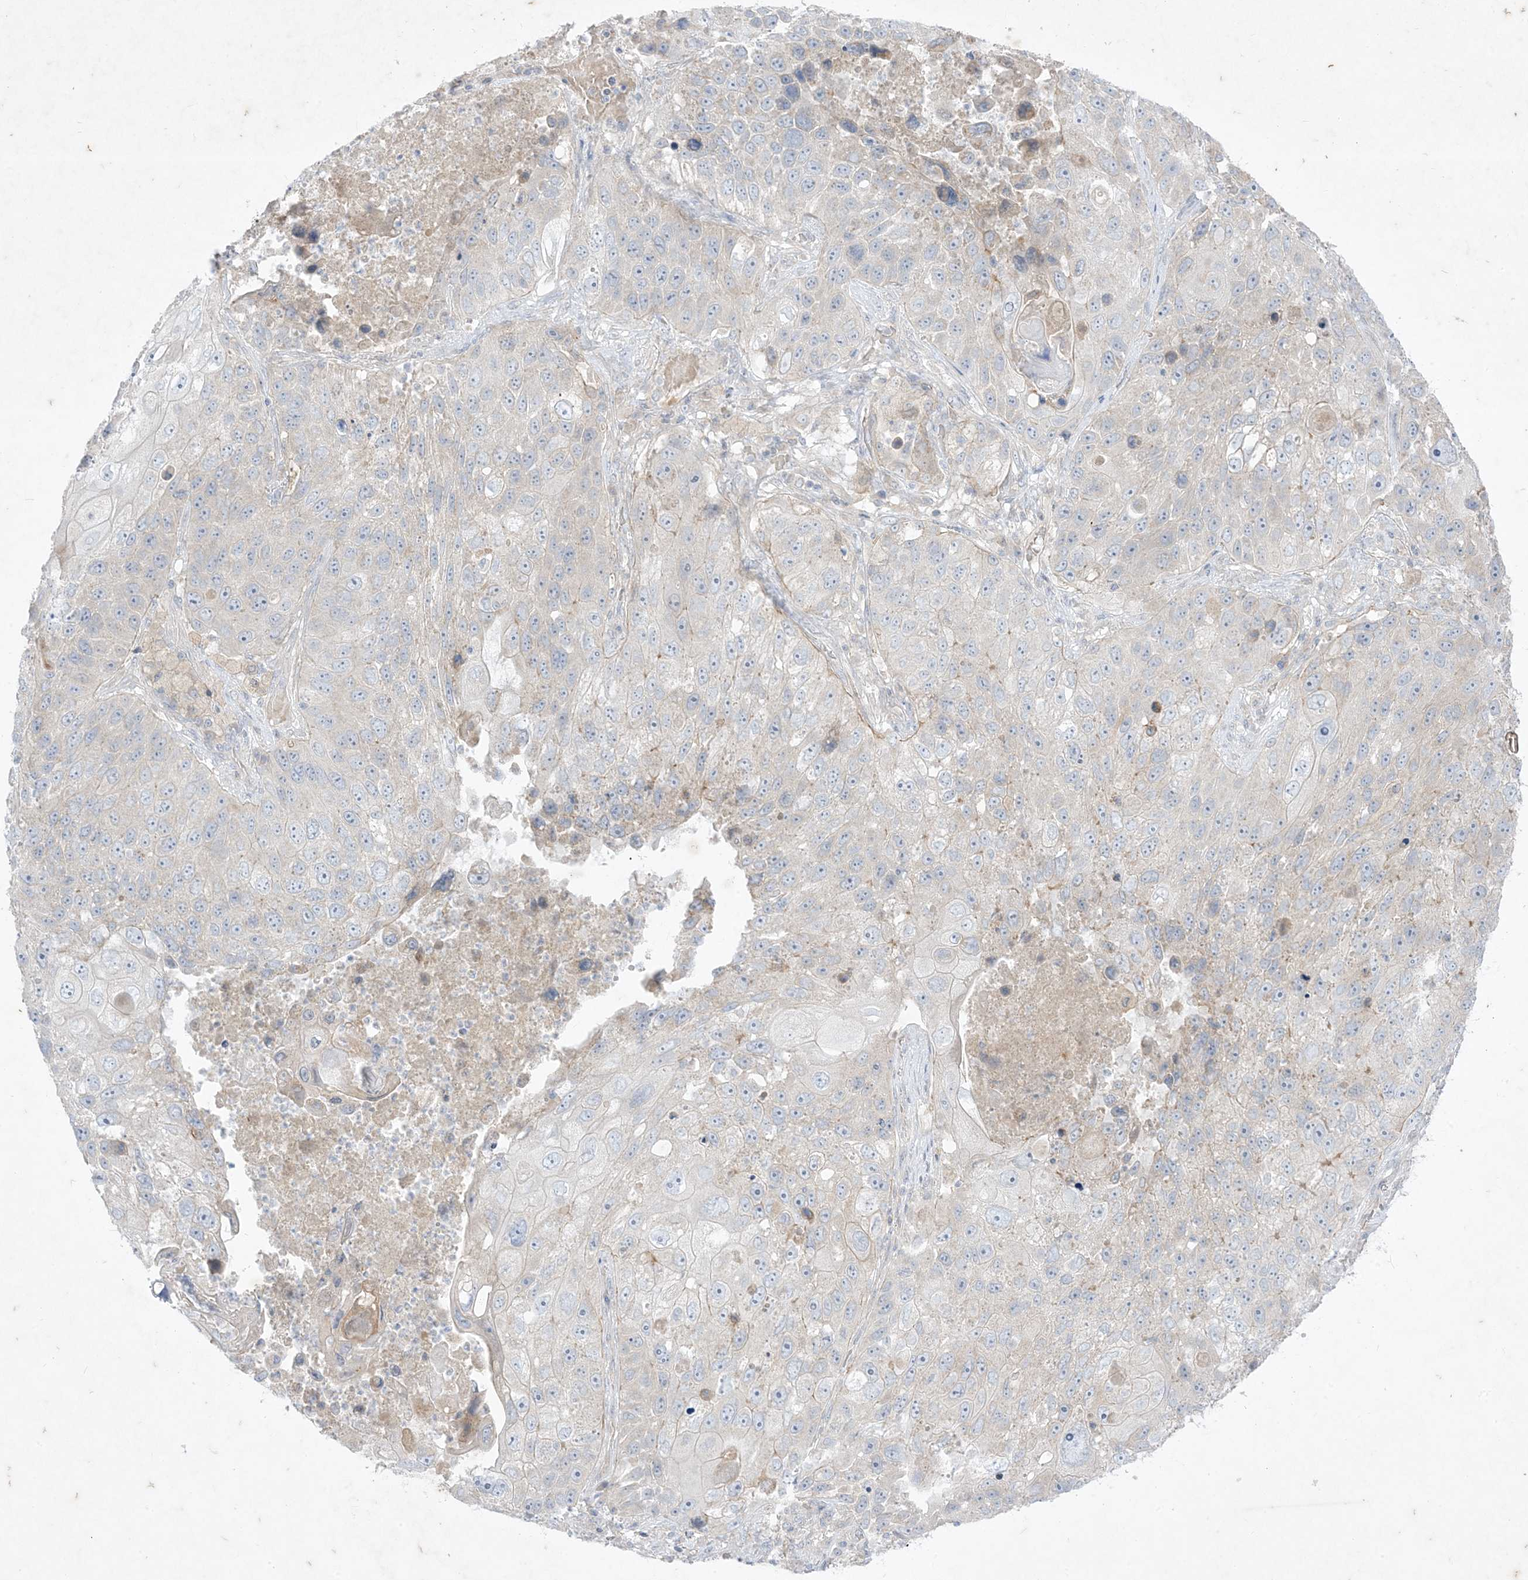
{"staining": {"intensity": "negative", "quantity": "none", "location": "none"}, "tissue": "lung cancer", "cell_type": "Tumor cells", "image_type": "cancer", "snomed": [{"axis": "morphology", "description": "Squamous cell carcinoma, NOS"}, {"axis": "topography", "description": "Lung"}], "caption": "Immunohistochemistry (IHC) of squamous cell carcinoma (lung) shows no expression in tumor cells. (Brightfield microscopy of DAB IHC at high magnification).", "gene": "PLEKHA3", "patient": {"sex": "male", "age": 61}}